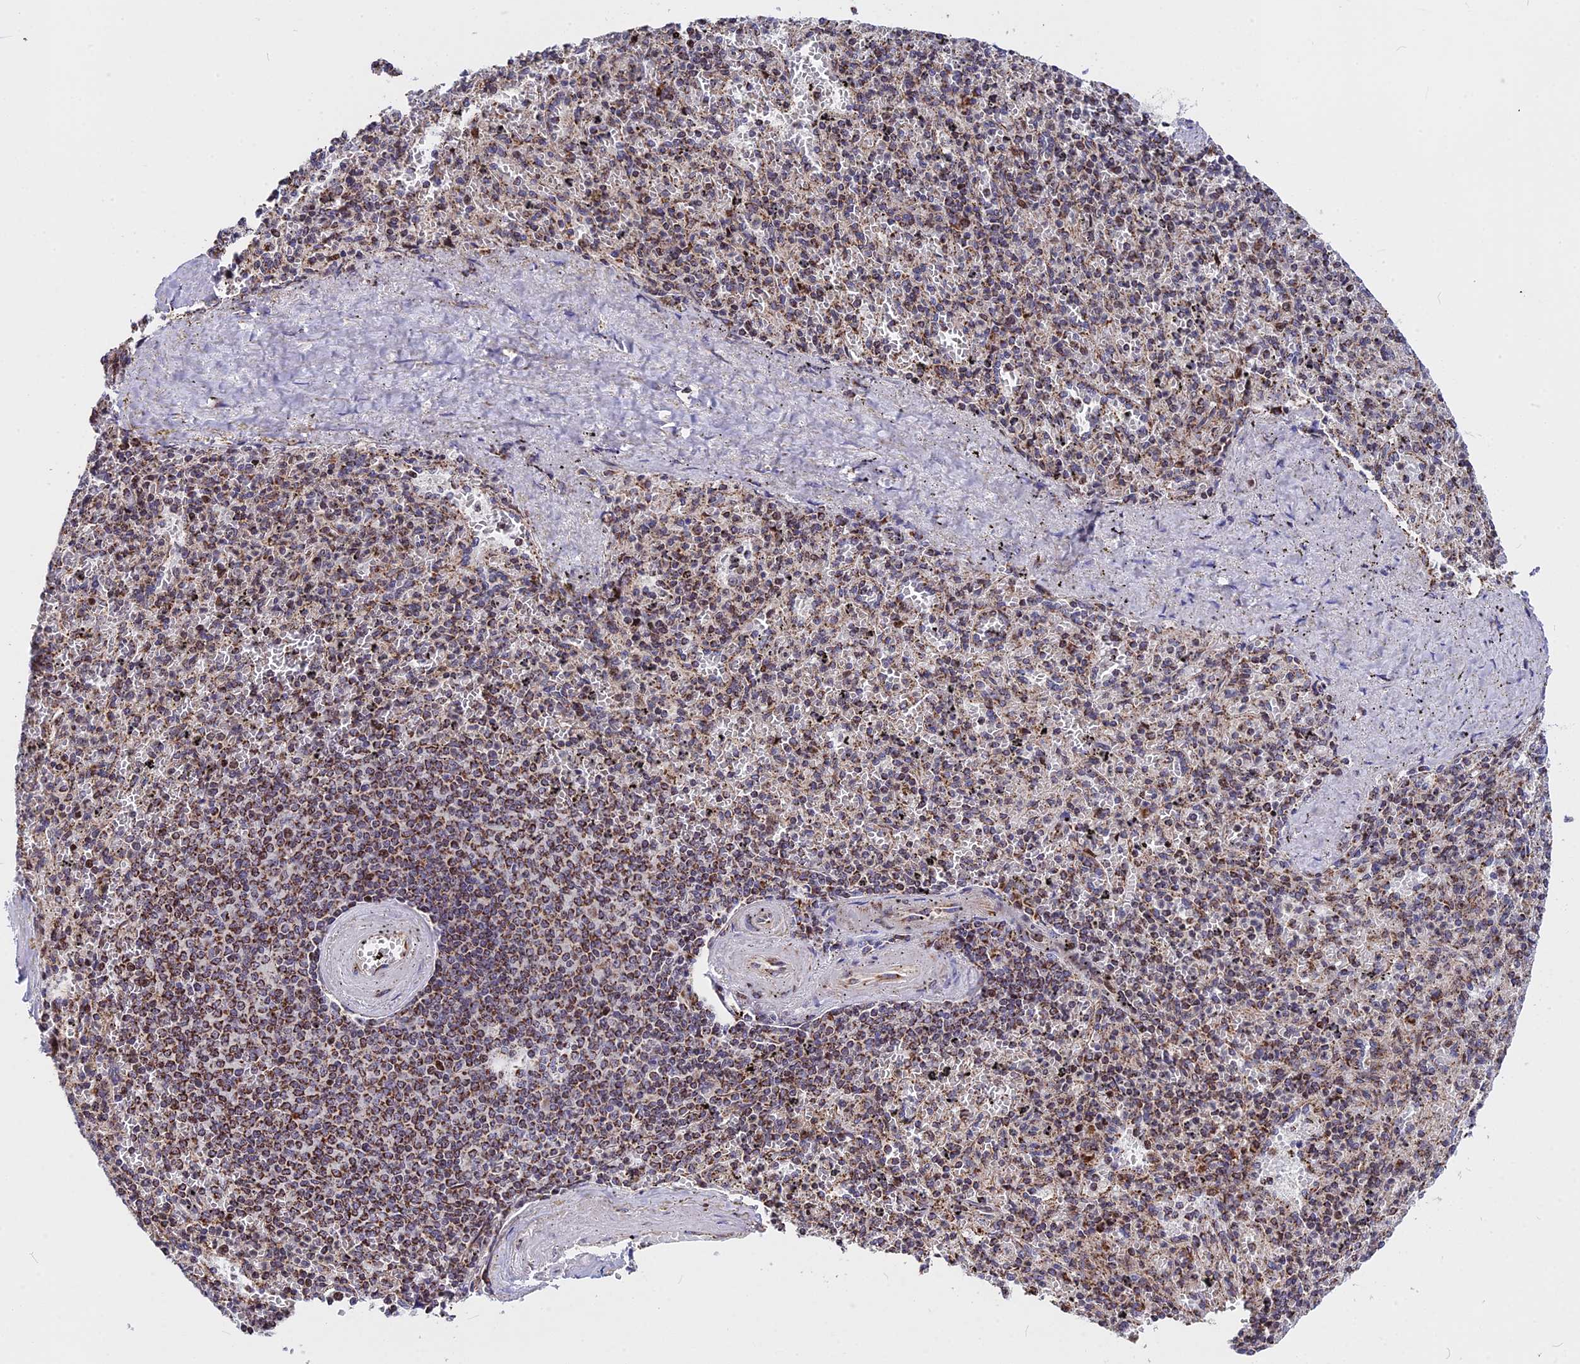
{"staining": {"intensity": "moderate", "quantity": ">75%", "location": "cytoplasmic/membranous"}, "tissue": "spleen", "cell_type": "Cells in red pulp", "image_type": "normal", "snomed": [{"axis": "morphology", "description": "Normal tissue, NOS"}, {"axis": "topography", "description": "Spleen"}], "caption": "Unremarkable spleen was stained to show a protein in brown. There is medium levels of moderate cytoplasmic/membranous expression in about >75% of cells in red pulp.", "gene": "FAM174C", "patient": {"sex": "male", "age": 82}}